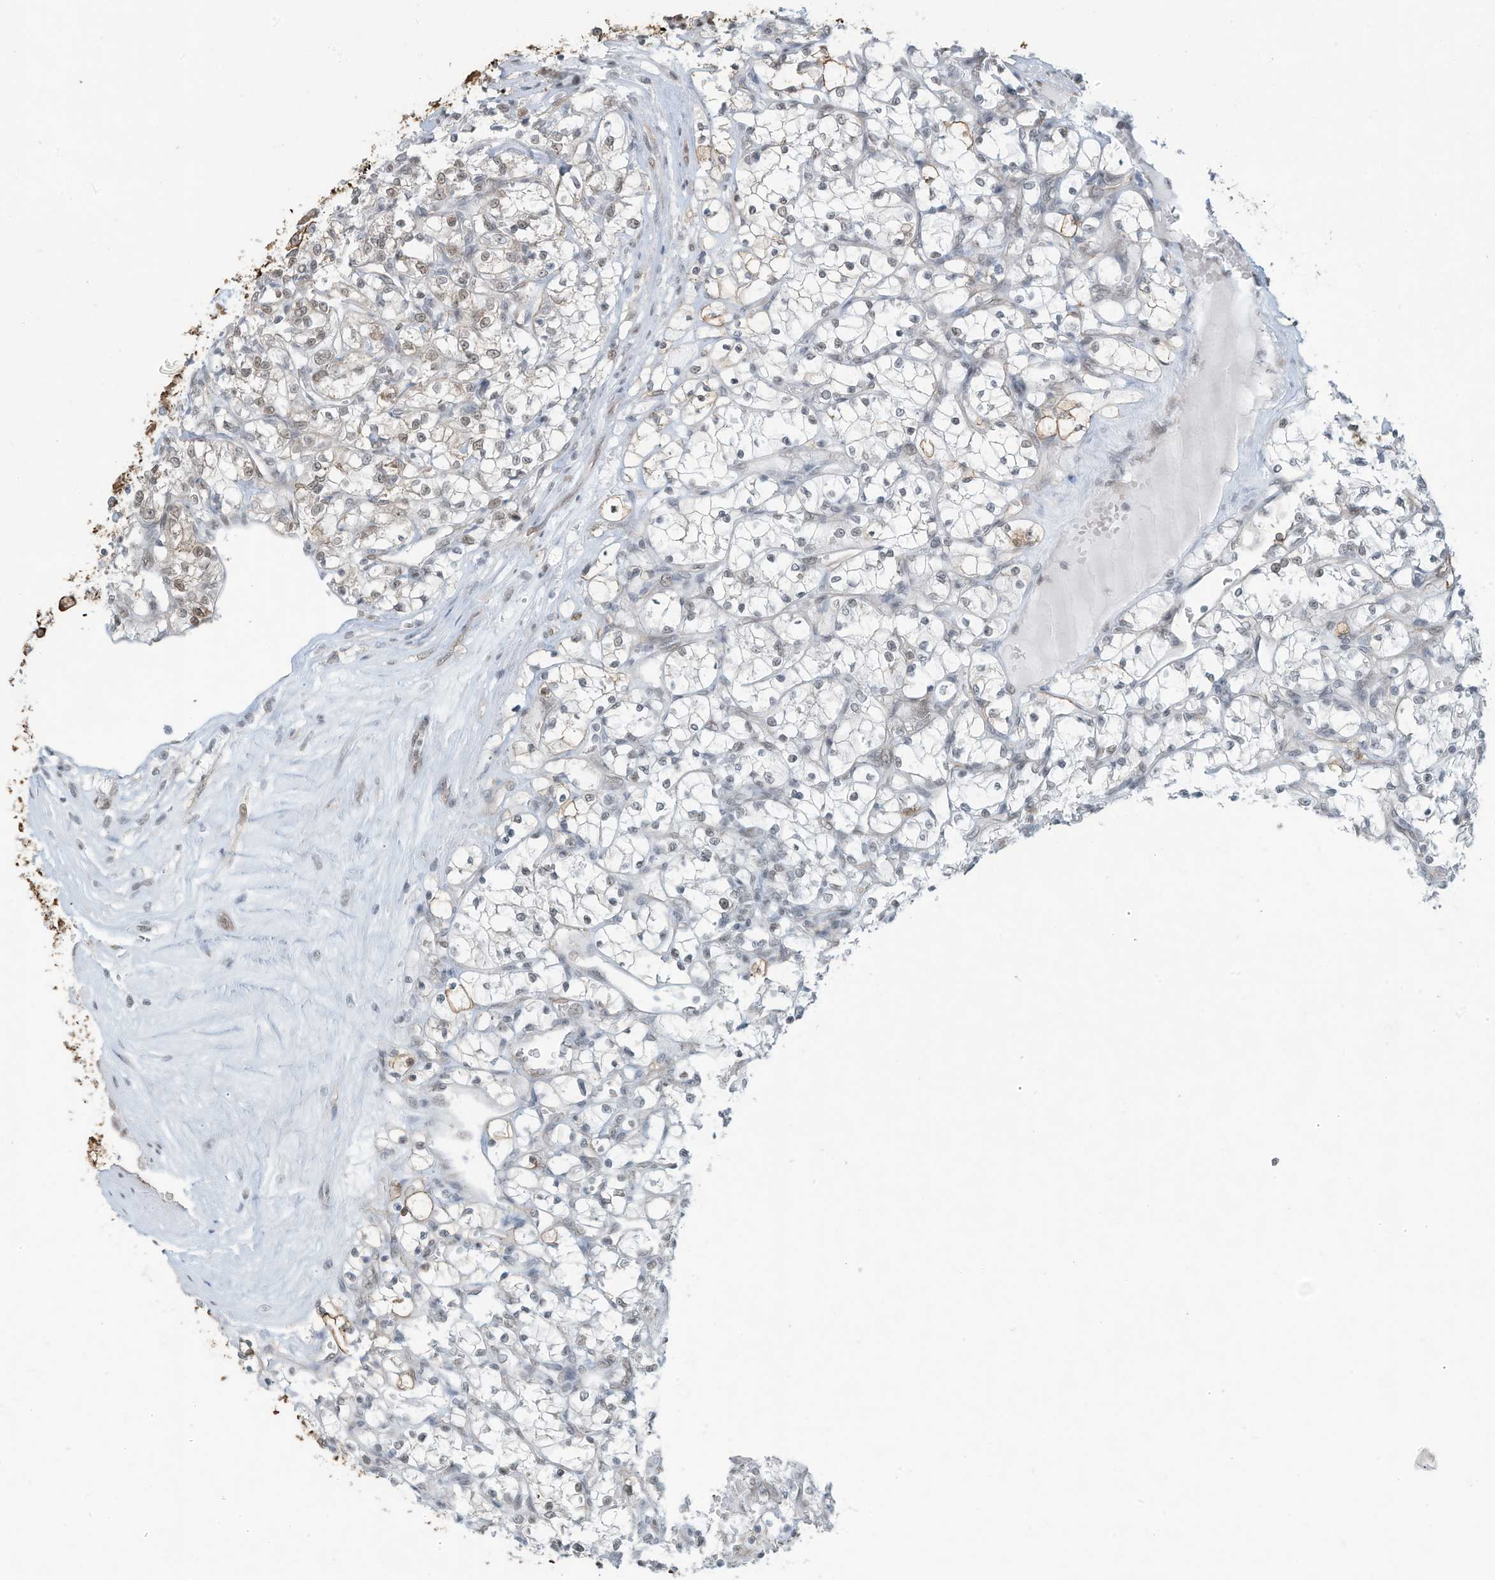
{"staining": {"intensity": "weak", "quantity": "25%-75%", "location": "cytoplasmic/membranous,nuclear"}, "tissue": "renal cancer", "cell_type": "Tumor cells", "image_type": "cancer", "snomed": [{"axis": "morphology", "description": "Adenocarcinoma, NOS"}, {"axis": "topography", "description": "Kidney"}], "caption": "The immunohistochemical stain highlights weak cytoplasmic/membranous and nuclear expression in tumor cells of renal cancer (adenocarcinoma) tissue. The staining is performed using DAB (3,3'-diaminobenzidine) brown chromogen to label protein expression. The nuclei are counter-stained blue using hematoxylin.", "gene": "SARNP", "patient": {"sex": "female", "age": 69}}